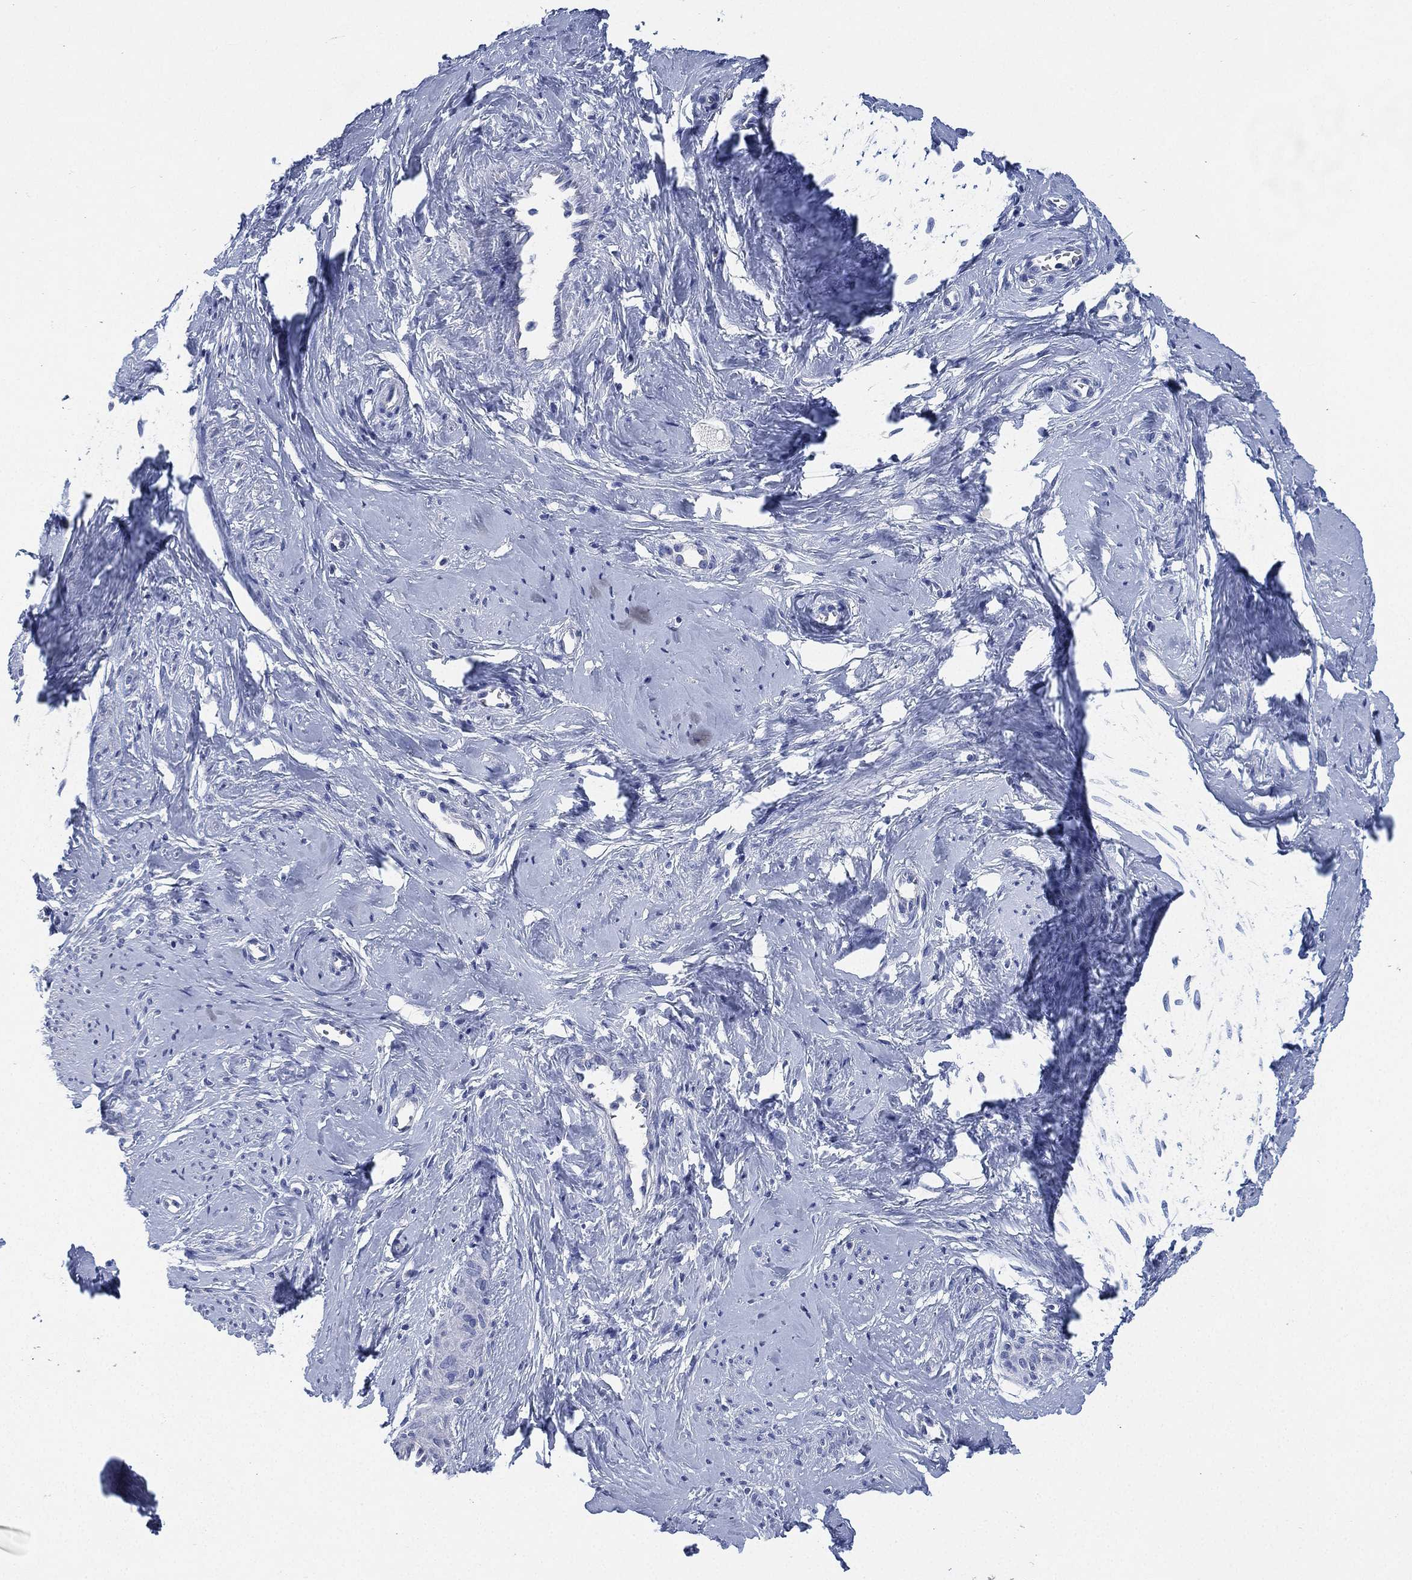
{"staining": {"intensity": "negative", "quantity": "none", "location": "none"}, "tissue": "cervical cancer", "cell_type": "Tumor cells", "image_type": "cancer", "snomed": [{"axis": "morphology", "description": "Normal tissue, NOS"}, {"axis": "morphology", "description": "Squamous cell carcinoma, NOS"}, {"axis": "topography", "description": "Cervix"}], "caption": "A high-resolution histopathology image shows immunohistochemistry (IHC) staining of squamous cell carcinoma (cervical), which shows no significant positivity in tumor cells.", "gene": "CCDC70", "patient": {"sex": "female", "age": 39}}